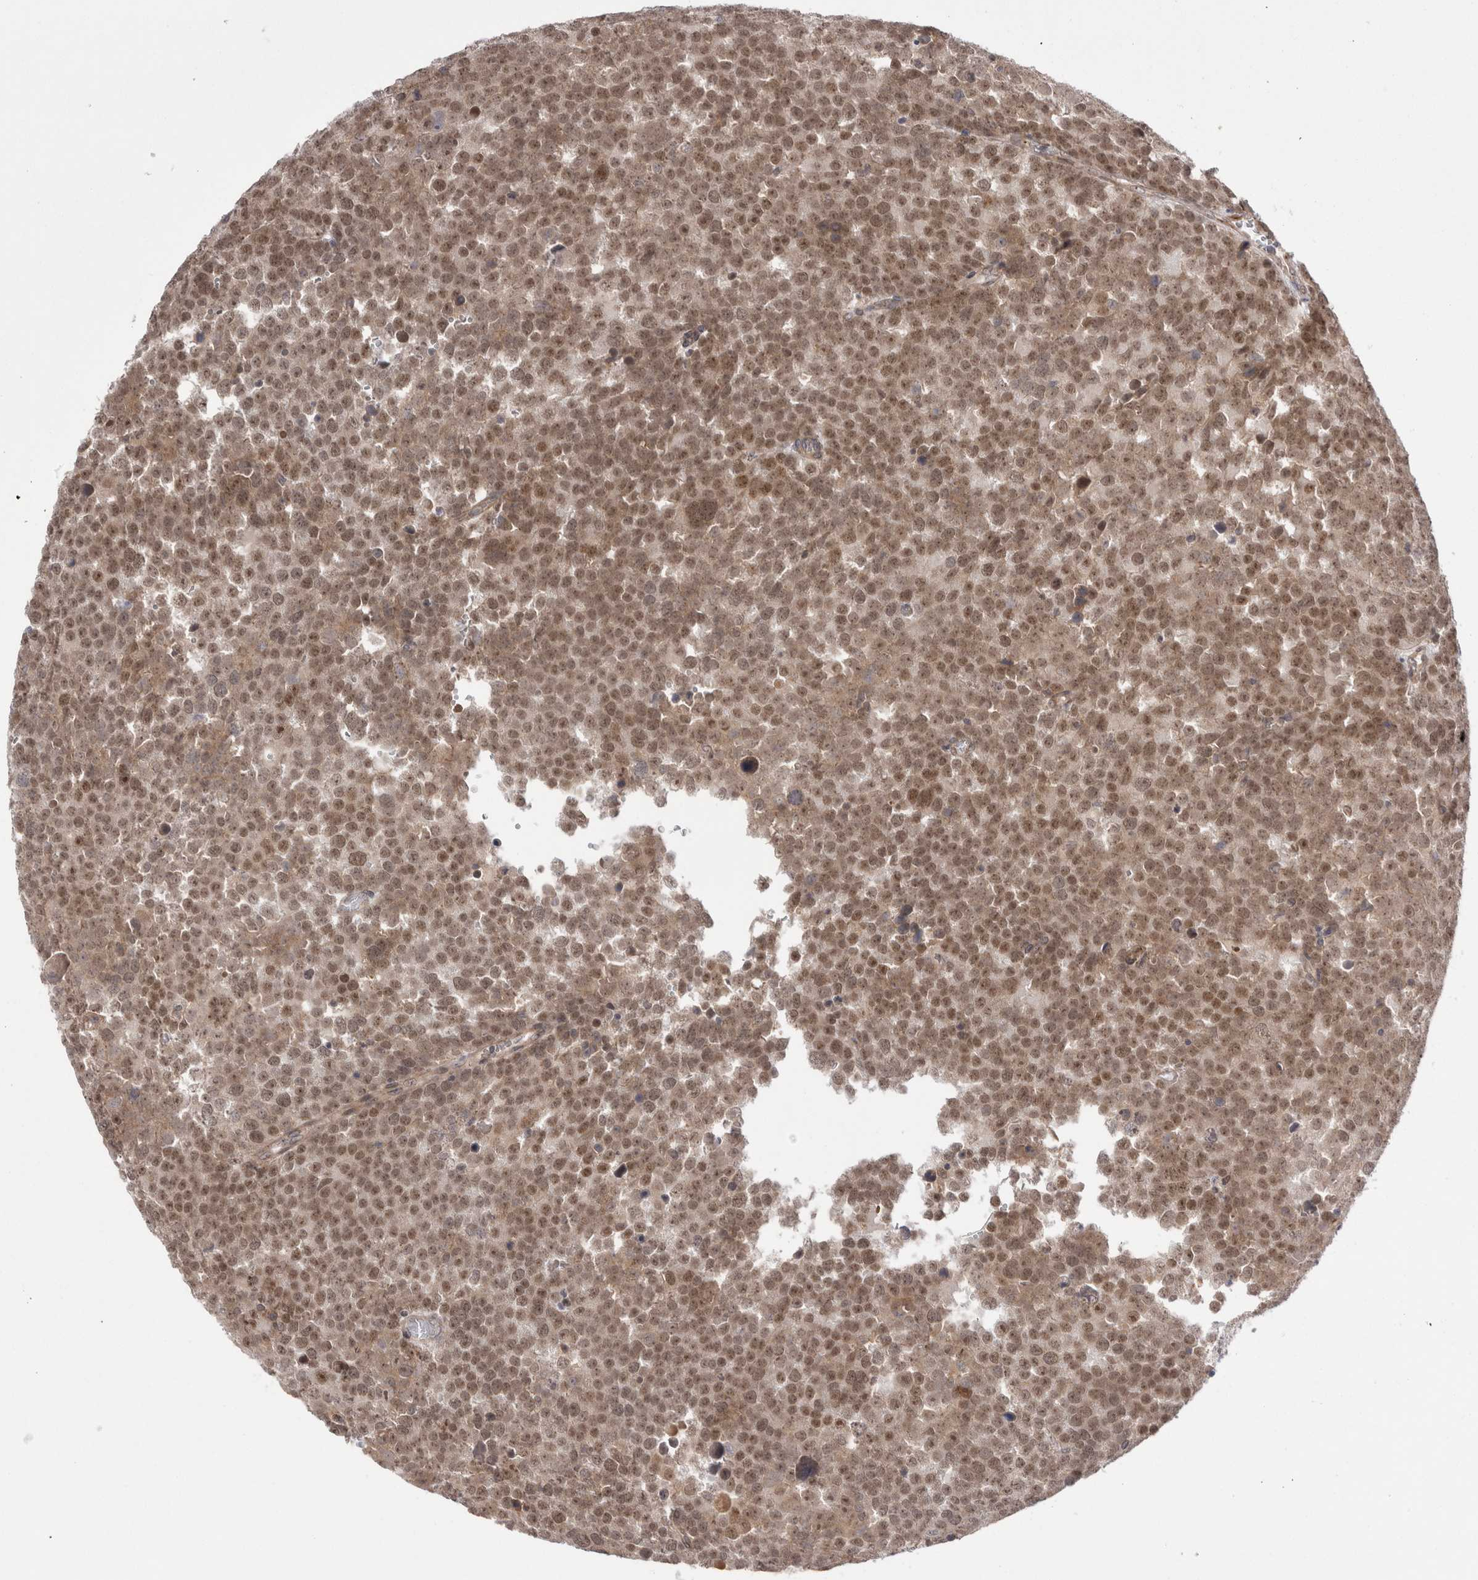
{"staining": {"intensity": "moderate", "quantity": ">75%", "location": "nuclear"}, "tissue": "testis cancer", "cell_type": "Tumor cells", "image_type": "cancer", "snomed": [{"axis": "morphology", "description": "Seminoma, NOS"}, {"axis": "topography", "description": "Testis"}], "caption": "An image showing moderate nuclear staining in about >75% of tumor cells in seminoma (testis), as visualized by brown immunohistochemical staining.", "gene": "EXOSC4", "patient": {"sex": "male", "age": 71}}